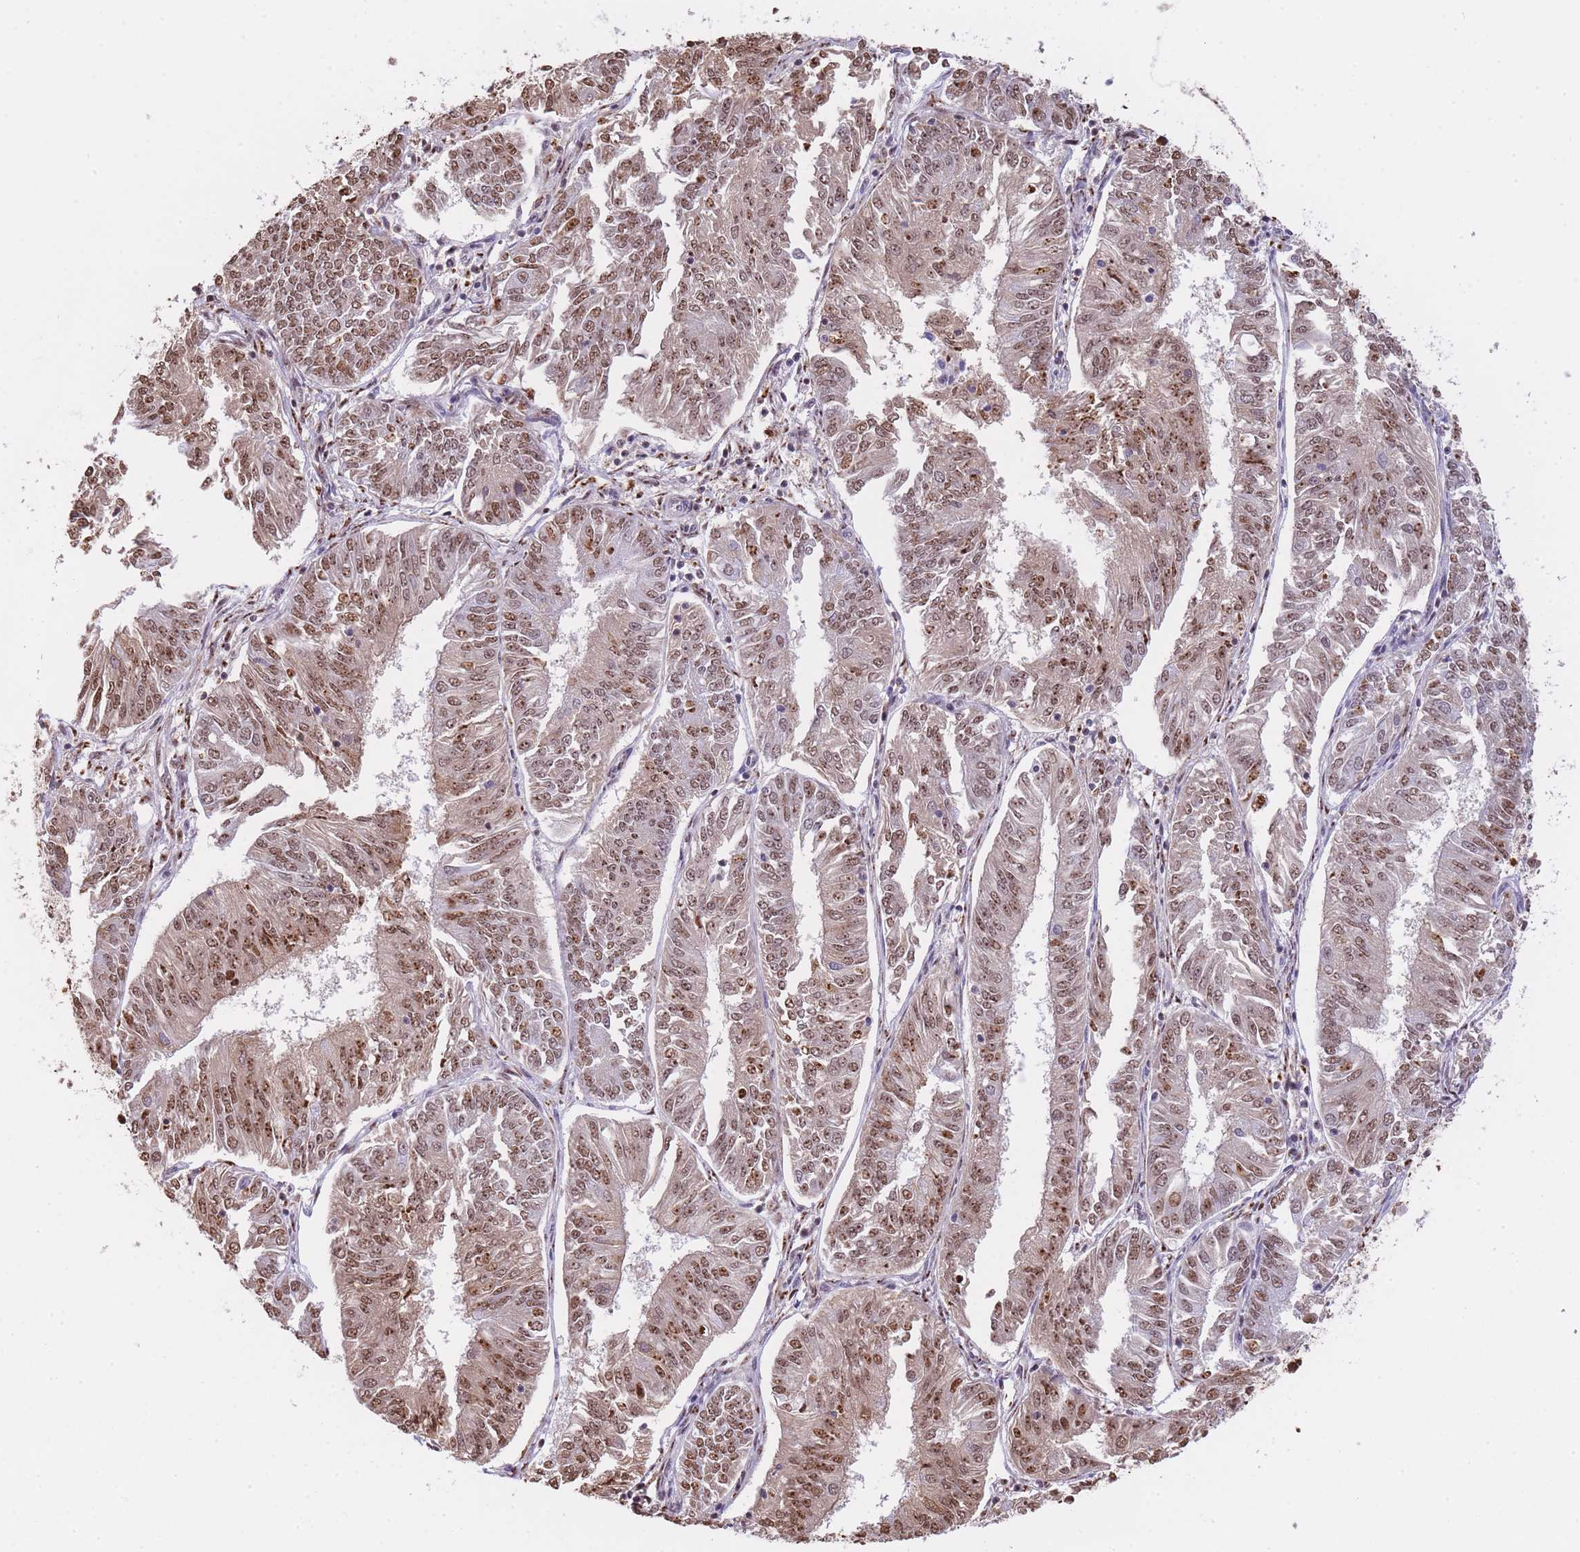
{"staining": {"intensity": "moderate", "quantity": ">75%", "location": "nuclear"}, "tissue": "endometrial cancer", "cell_type": "Tumor cells", "image_type": "cancer", "snomed": [{"axis": "morphology", "description": "Adenocarcinoma, NOS"}, {"axis": "topography", "description": "Endometrium"}], "caption": "Endometrial cancer stained for a protein exhibits moderate nuclear positivity in tumor cells.", "gene": "EVC2", "patient": {"sex": "female", "age": 58}}